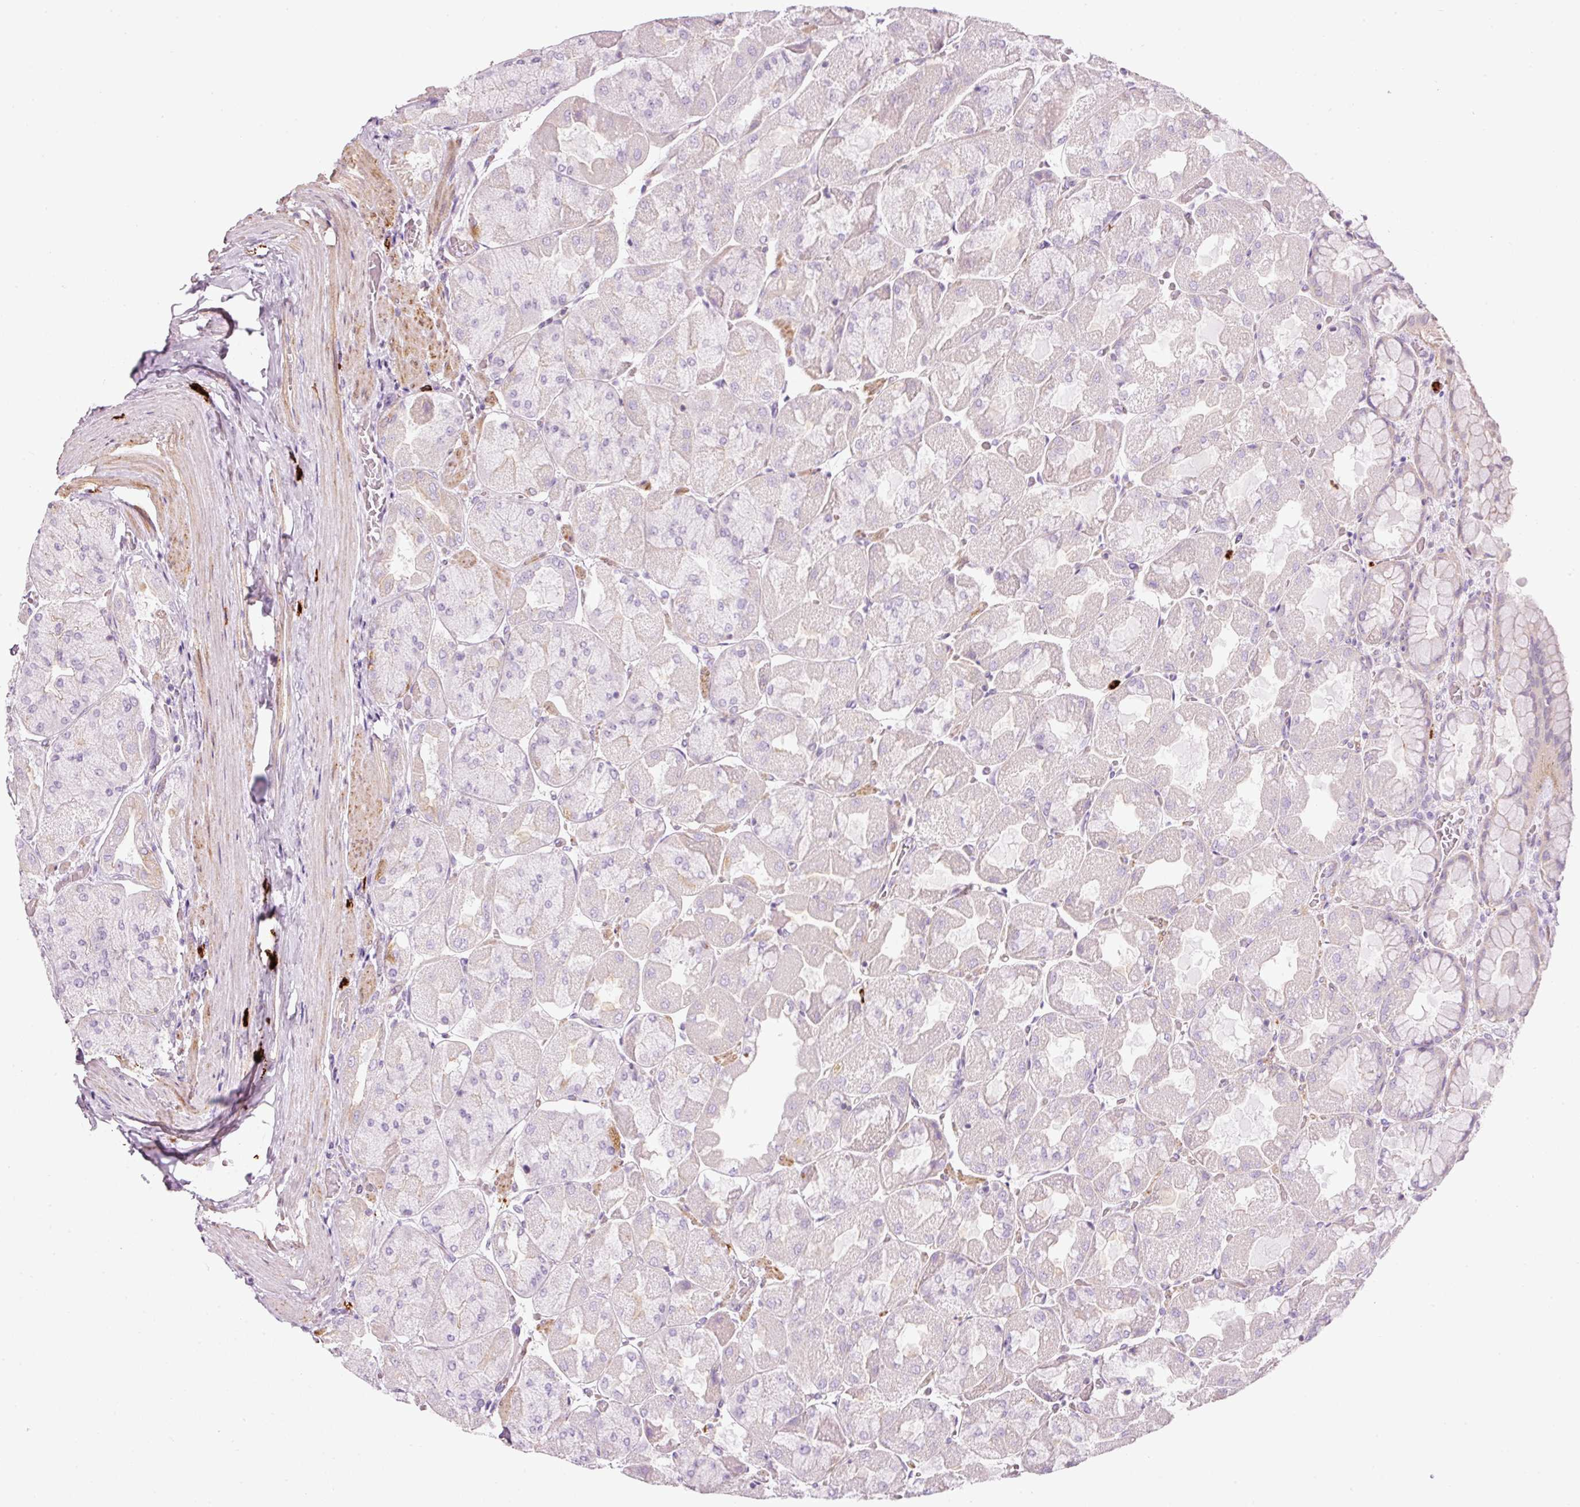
{"staining": {"intensity": "negative", "quantity": "none", "location": "none"}, "tissue": "stomach", "cell_type": "Glandular cells", "image_type": "normal", "snomed": [{"axis": "morphology", "description": "Normal tissue, NOS"}, {"axis": "topography", "description": "Stomach"}], "caption": "This is an immunohistochemistry (IHC) image of unremarkable human stomach. There is no positivity in glandular cells.", "gene": "MAP3K3", "patient": {"sex": "female", "age": 61}}